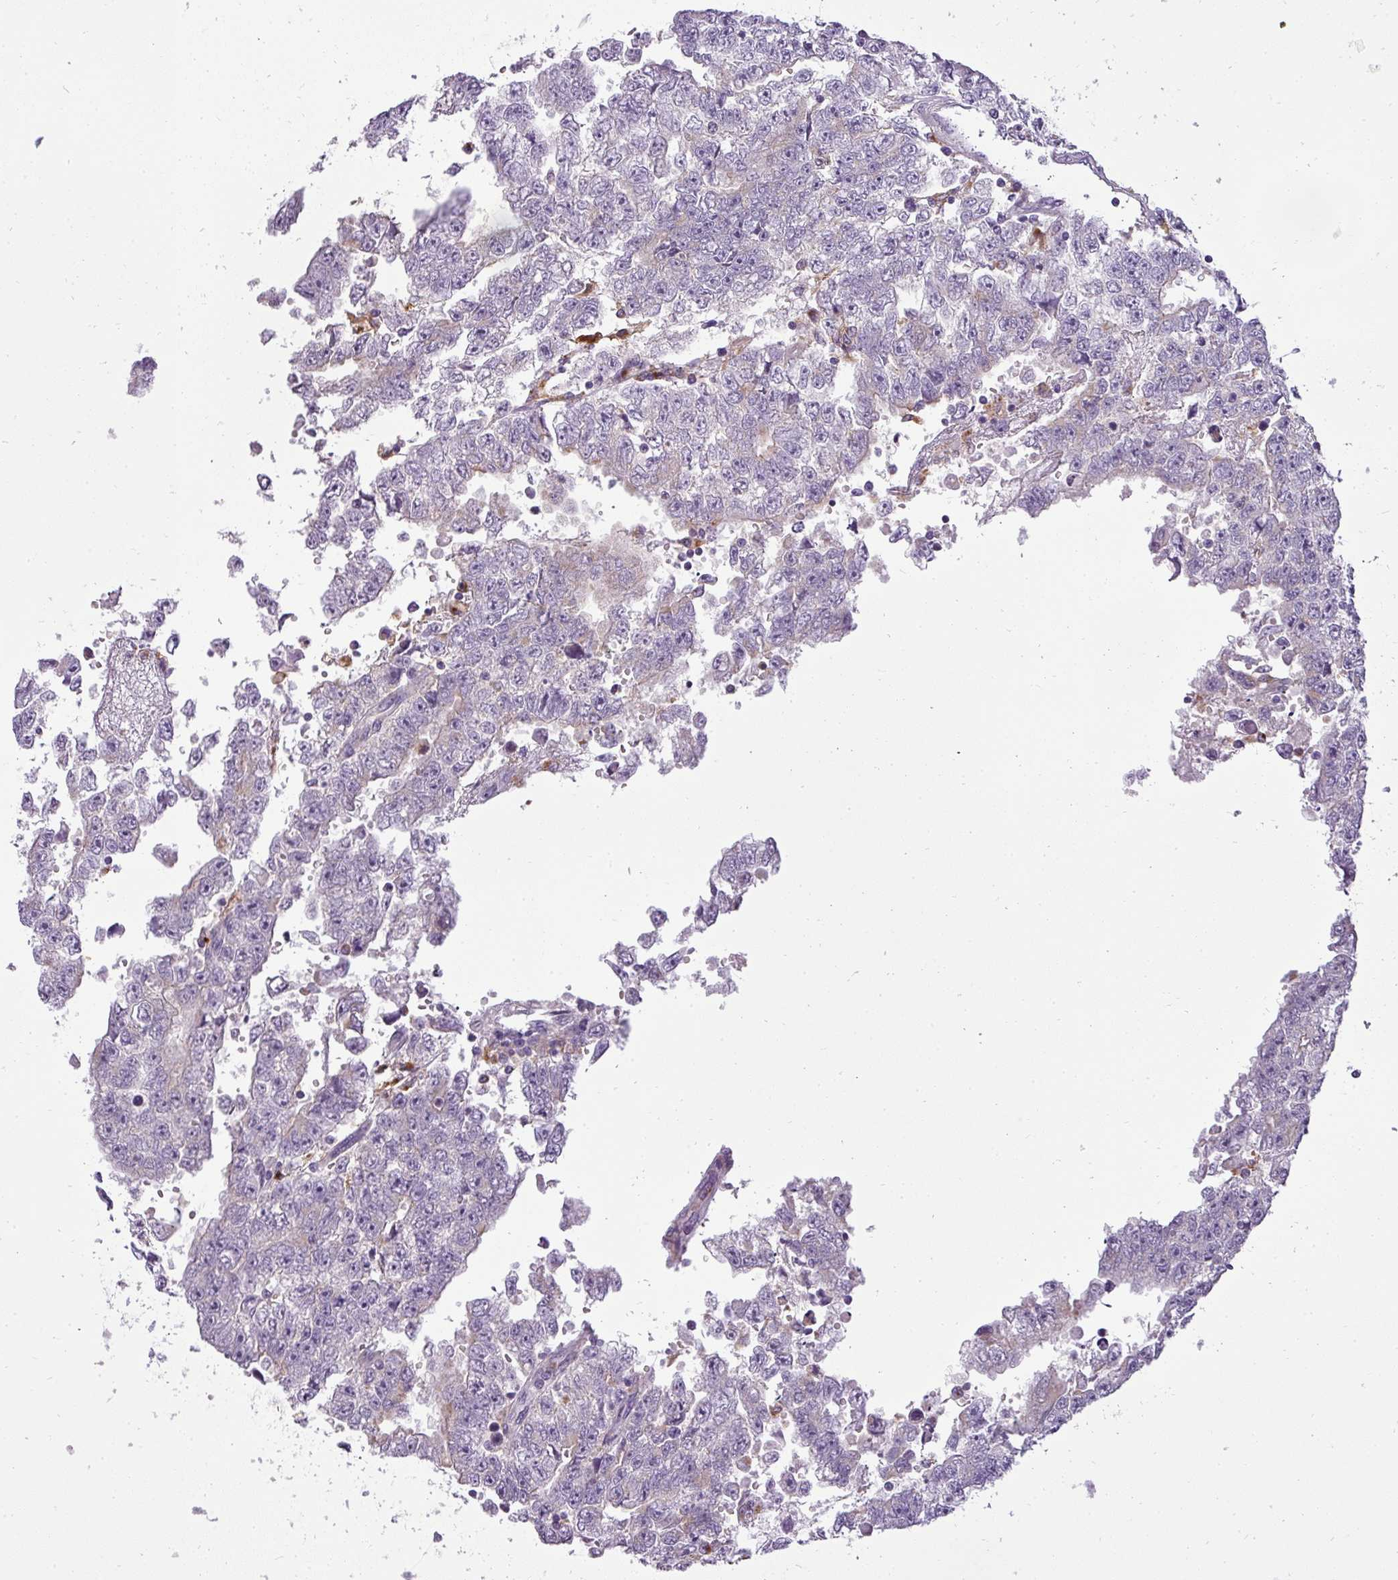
{"staining": {"intensity": "negative", "quantity": "none", "location": "none"}, "tissue": "testis cancer", "cell_type": "Tumor cells", "image_type": "cancer", "snomed": [{"axis": "morphology", "description": "Carcinoma, Embryonal, NOS"}, {"axis": "topography", "description": "Testis"}], "caption": "Tumor cells are negative for brown protein staining in testis cancer (embryonal carcinoma).", "gene": "ATP6V1D", "patient": {"sex": "male", "age": 25}}